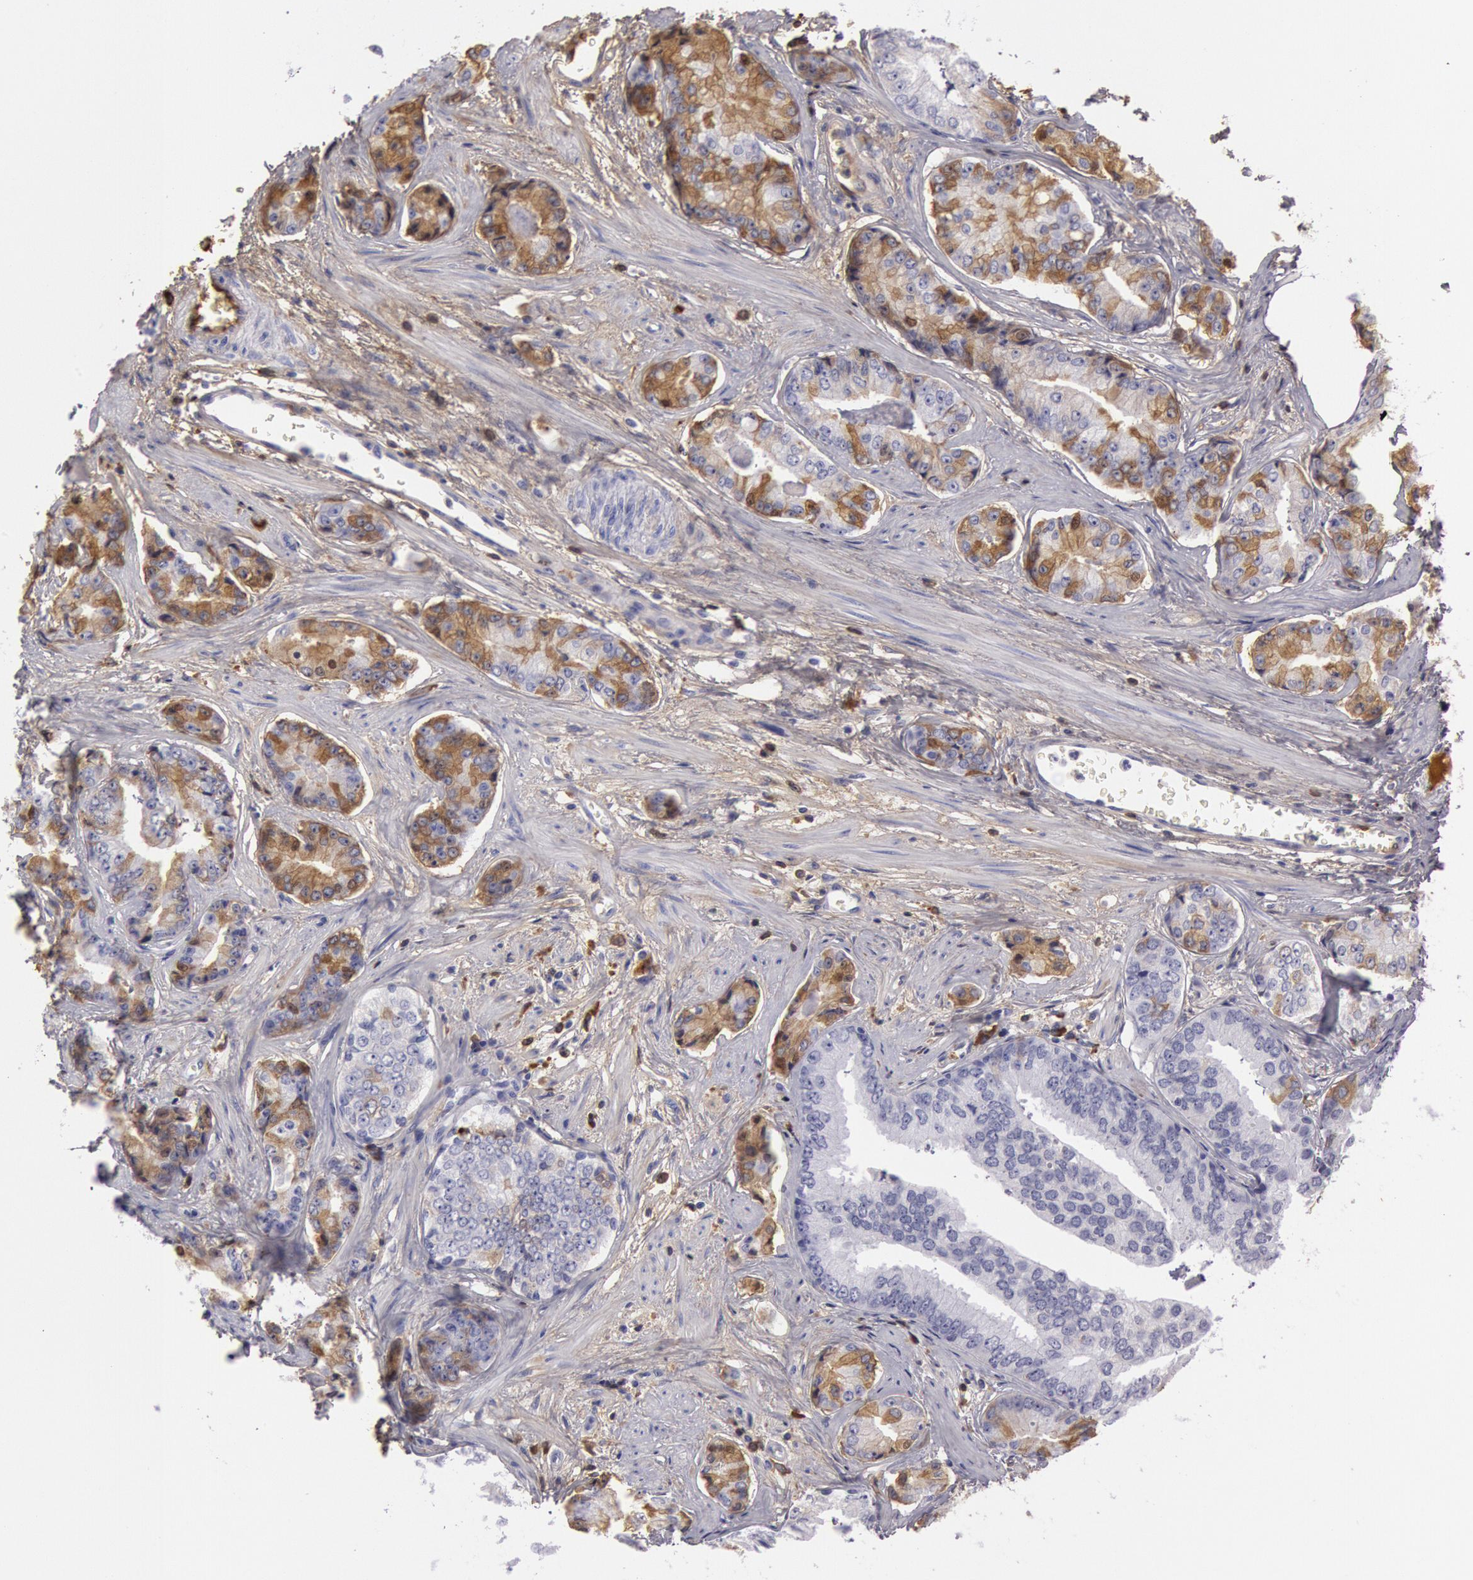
{"staining": {"intensity": "moderate", "quantity": "25%-75%", "location": "cytoplasmic/membranous"}, "tissue": "prostate cancer", "cell_type": "Tumor cells", "image_type": "cancer", "snomed": [{"axis": "morphology", "description": "Adenocarcinoma, High grade"}, {"axis": "topography", "description": "Prostate"}], "caption": "IHC histopathology image of neoplastic tissue: human prostate cancer stained using immunohistochemistry demonstrates medium levels of moderate protein expression localized specifically in the cytoplasmic/membranous of tumor cells, appearing as a cytoplasmic/membranous brown color.", "gene": "IGHG1", "patient": {"sex": "male", "age": 56}}